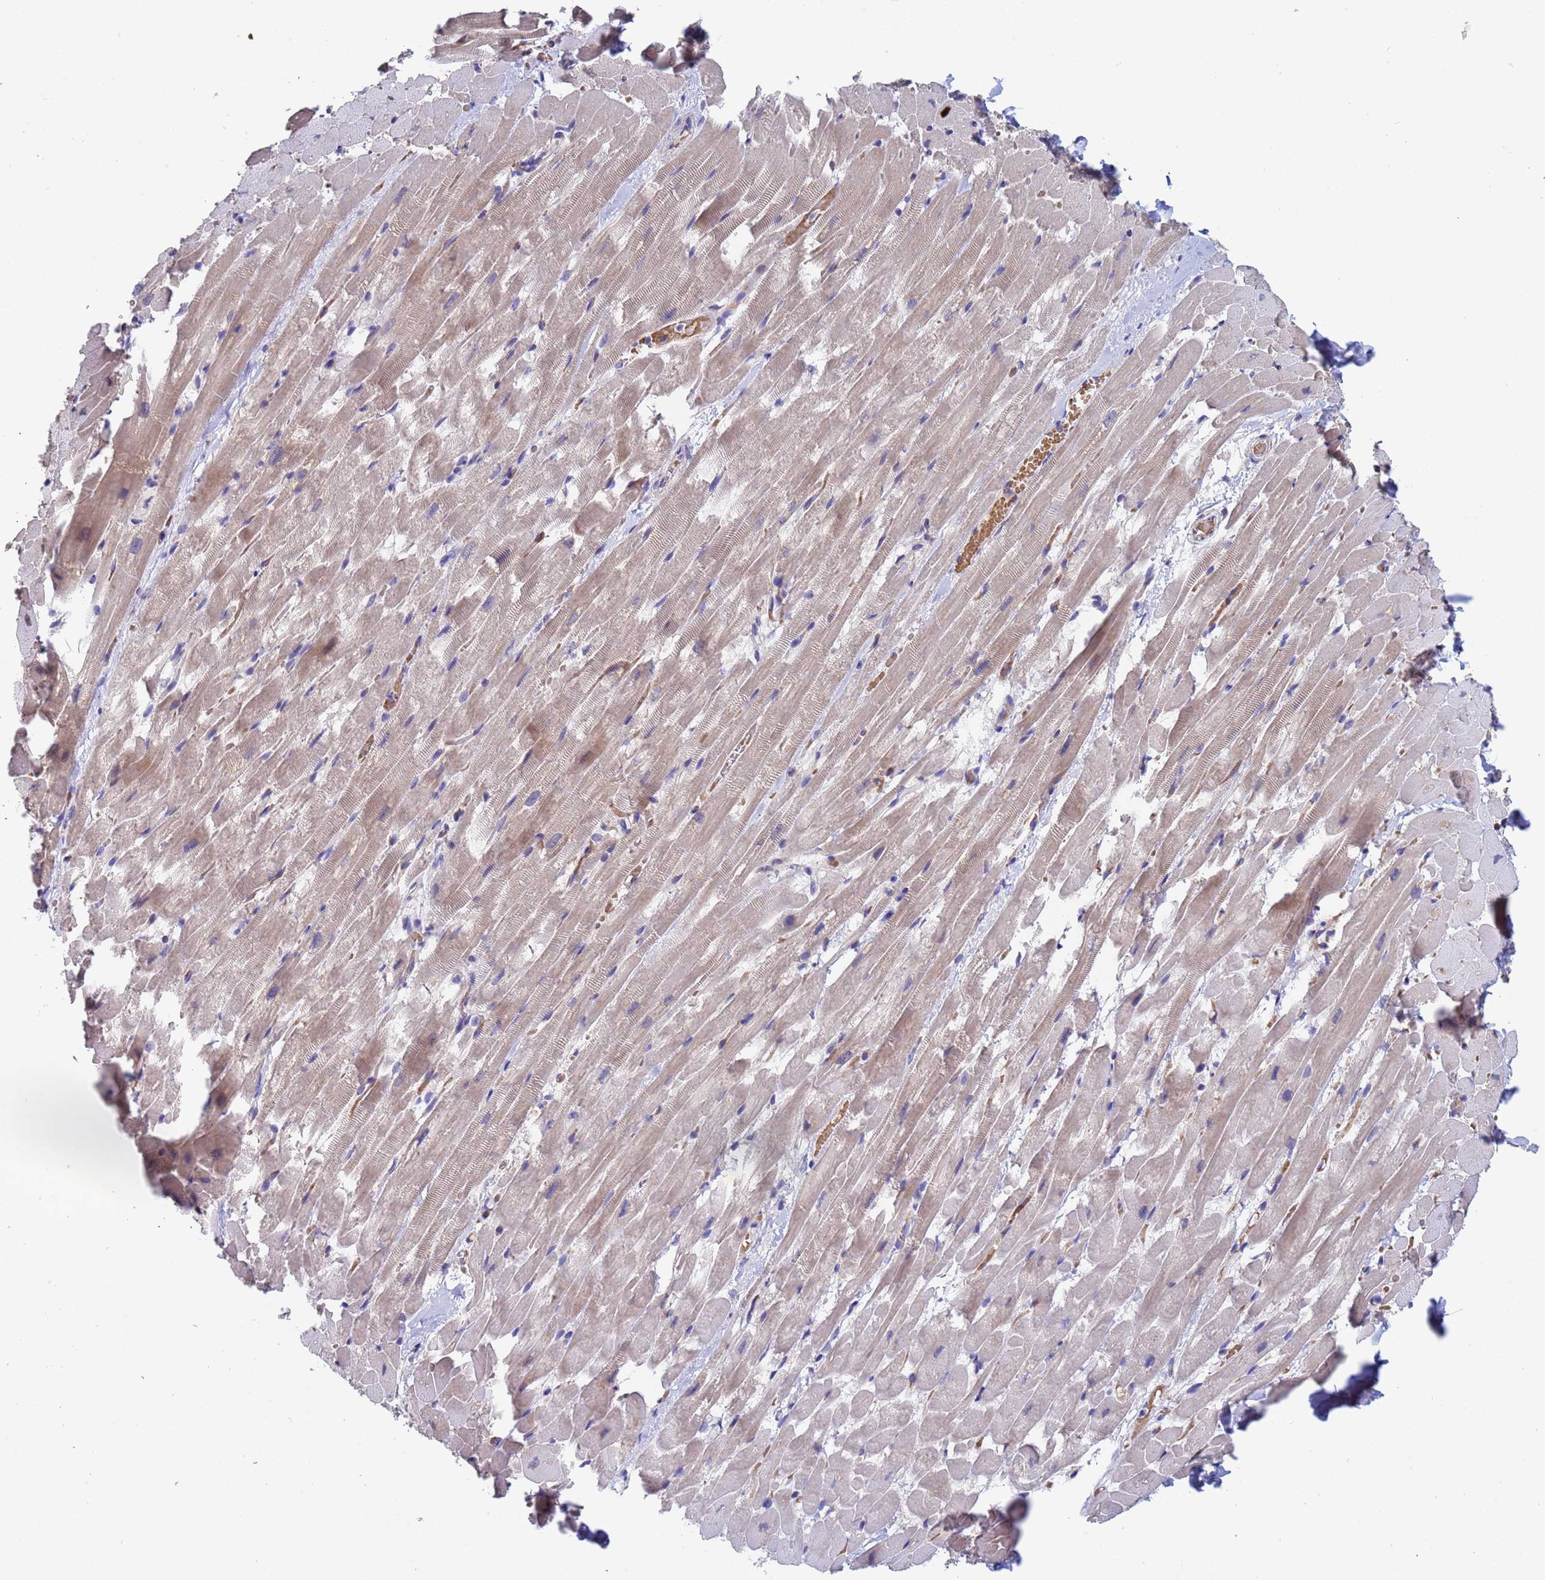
{"staining": {"intensity": "moderate", "quantity": "<25%", "location": "cytoplasmic/membranous"}, "tissue": "heart muscle", "cell_type": "Cardiomyocytes", "image_type": "normal", "snomed": [{"axis": "morphology", "description": "Normal tissue, NOS"}, {"axis": "topography", "description": "Heart"}], "caption": "The photomicrograph reveals immunohistochemical staining of normal heart muscle. There is moderate cytoplasmic/membranous expression is appreciated in approximately <25% of cardiomyocytes.", "gene": "IHO1", "patient": {"sex": "male", "age": 37}}